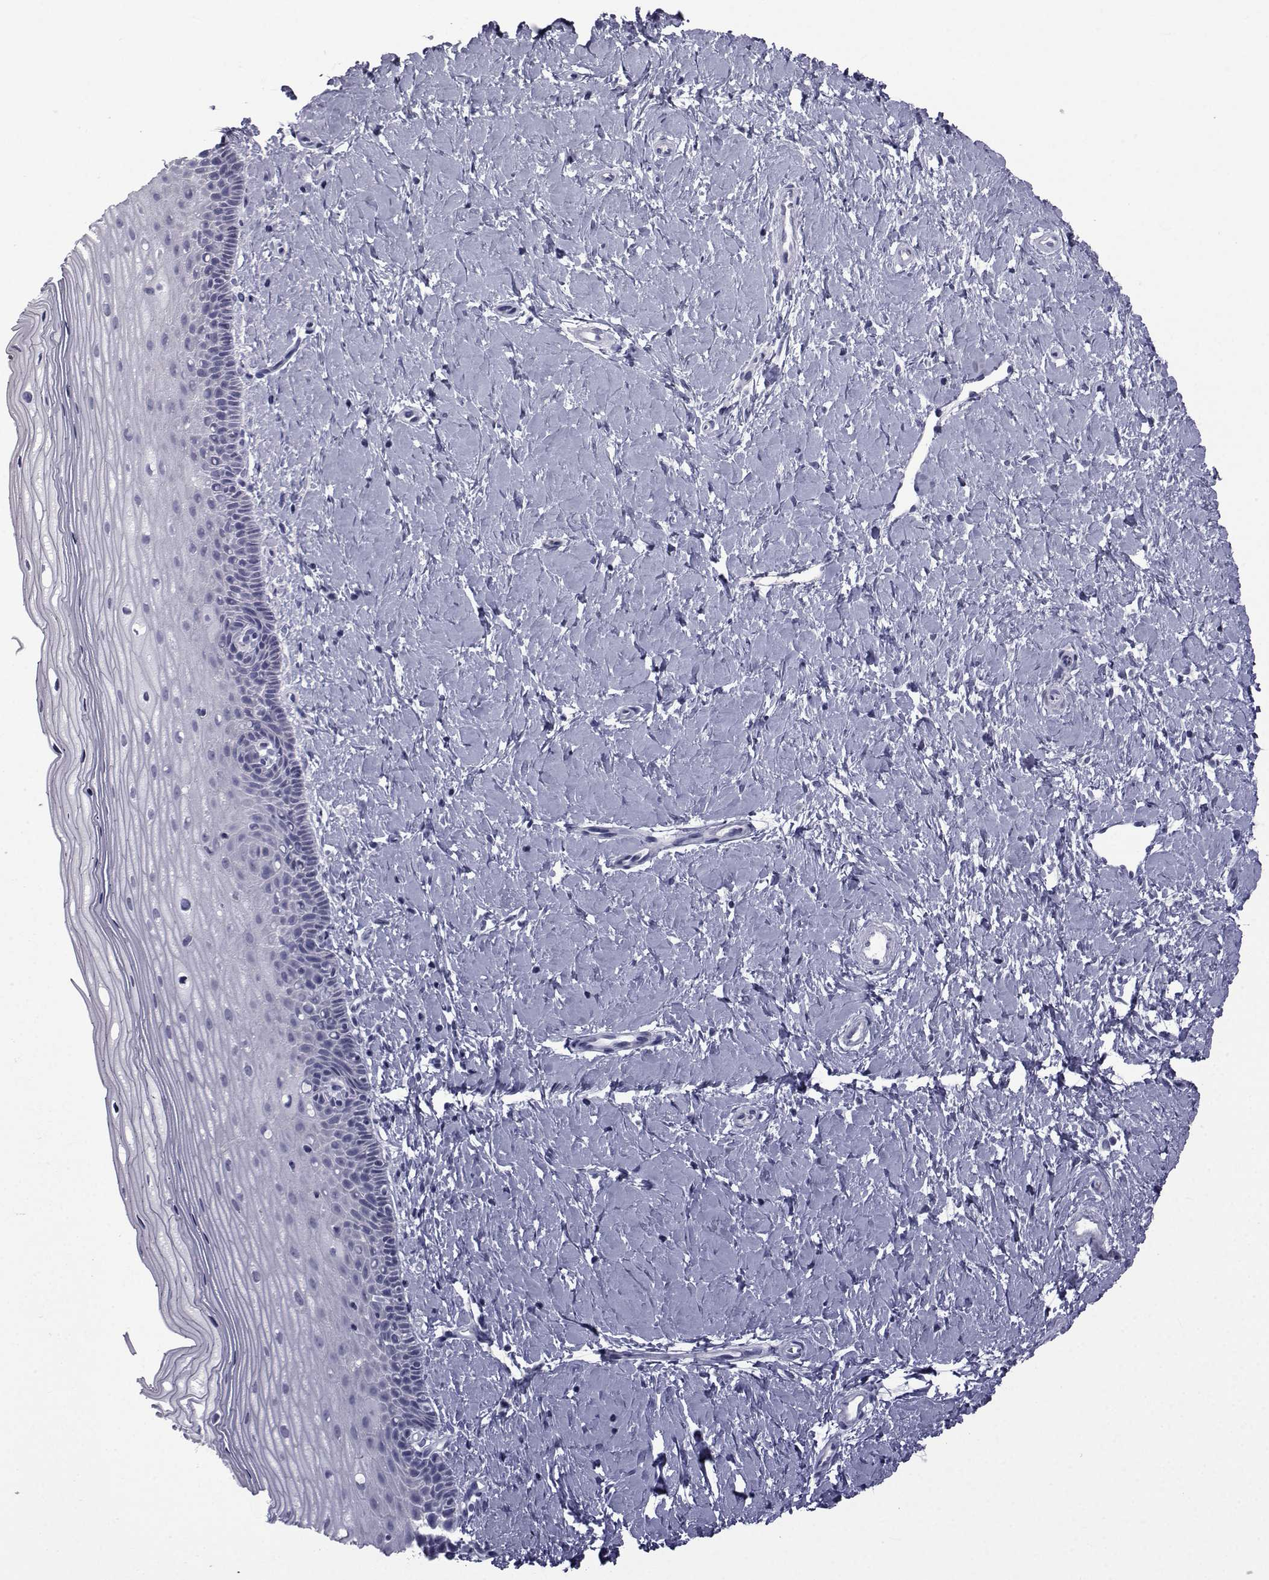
{"staining": {"intensity": "negative", "quantity": "none", "location": "none"}, "tissue": "cervix", "cell_type": "Glandular cells", "image_type": "normal", "snomed": [{"axis": "morphology", "description": "Normal tissue, NOS"}, {"axis": "topography", "description": "Cervix"}], "caption": "IHC of unremarkable human cervix exhibits no expression in glandular cells. Nuclei are stained in blue.", "gene": "PDE6G", "patient": {"sex": "female", "age": 37}}